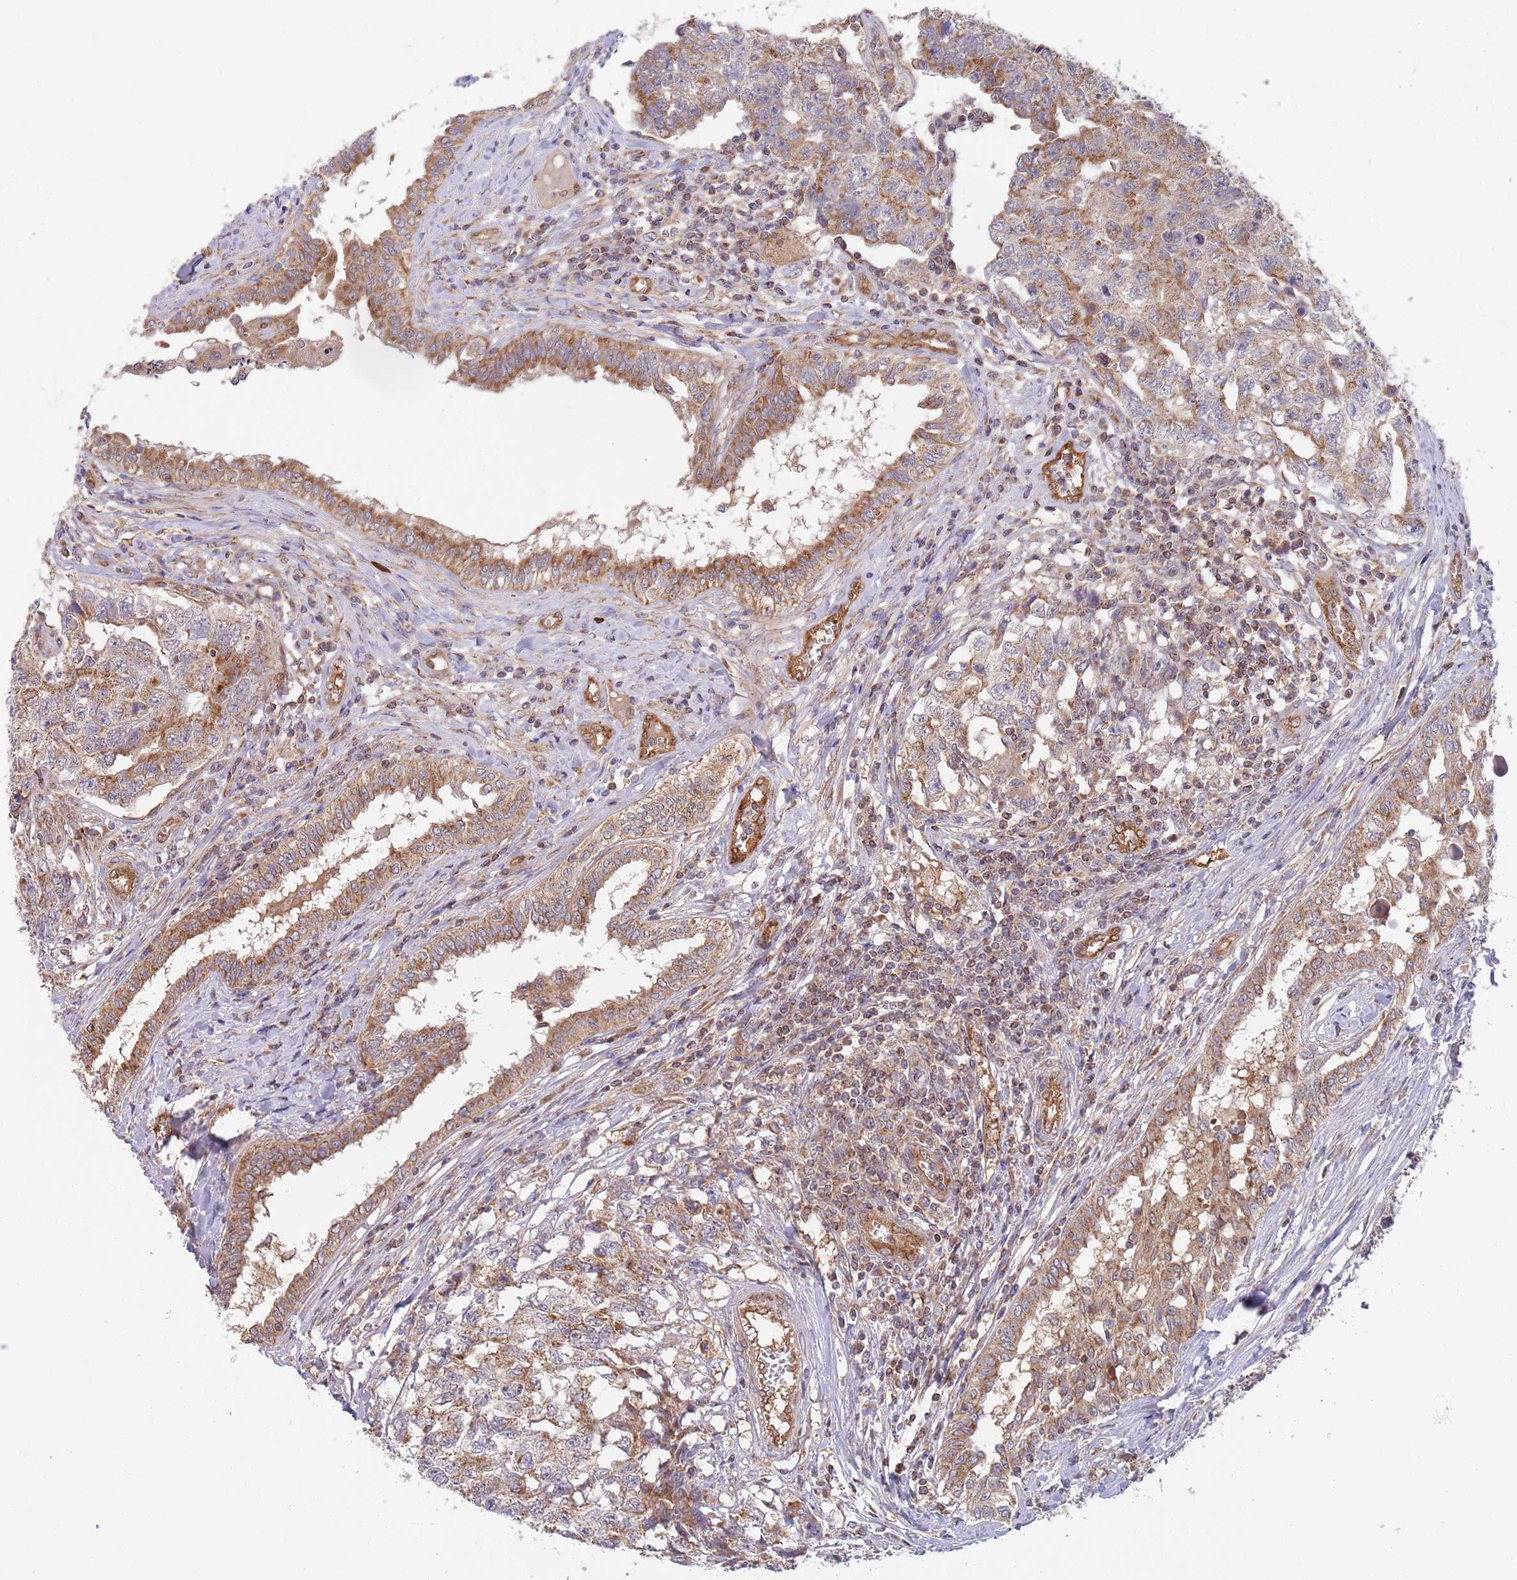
{"staining": {"intensity": "moderate", "quantity": ">75%", "location": "cytoplasmic/membranous"}, "tissue": "testis cancer", "cell_type": "Tumor cells", "image_type": "cancer", "snomed": [{"axis": "morphology", "description": "Carcinoma, Embryonal, NOS"}, {"axis": "topography", "description": "Testis"}], "caption": "This is a photomicrograph of IHC staining of testis cancer, which shows moderate staining in the cytoplasmic/membranous of tumor cells.", "gene": "GUK1", "patient": {"sex": "male", "age": 31}}